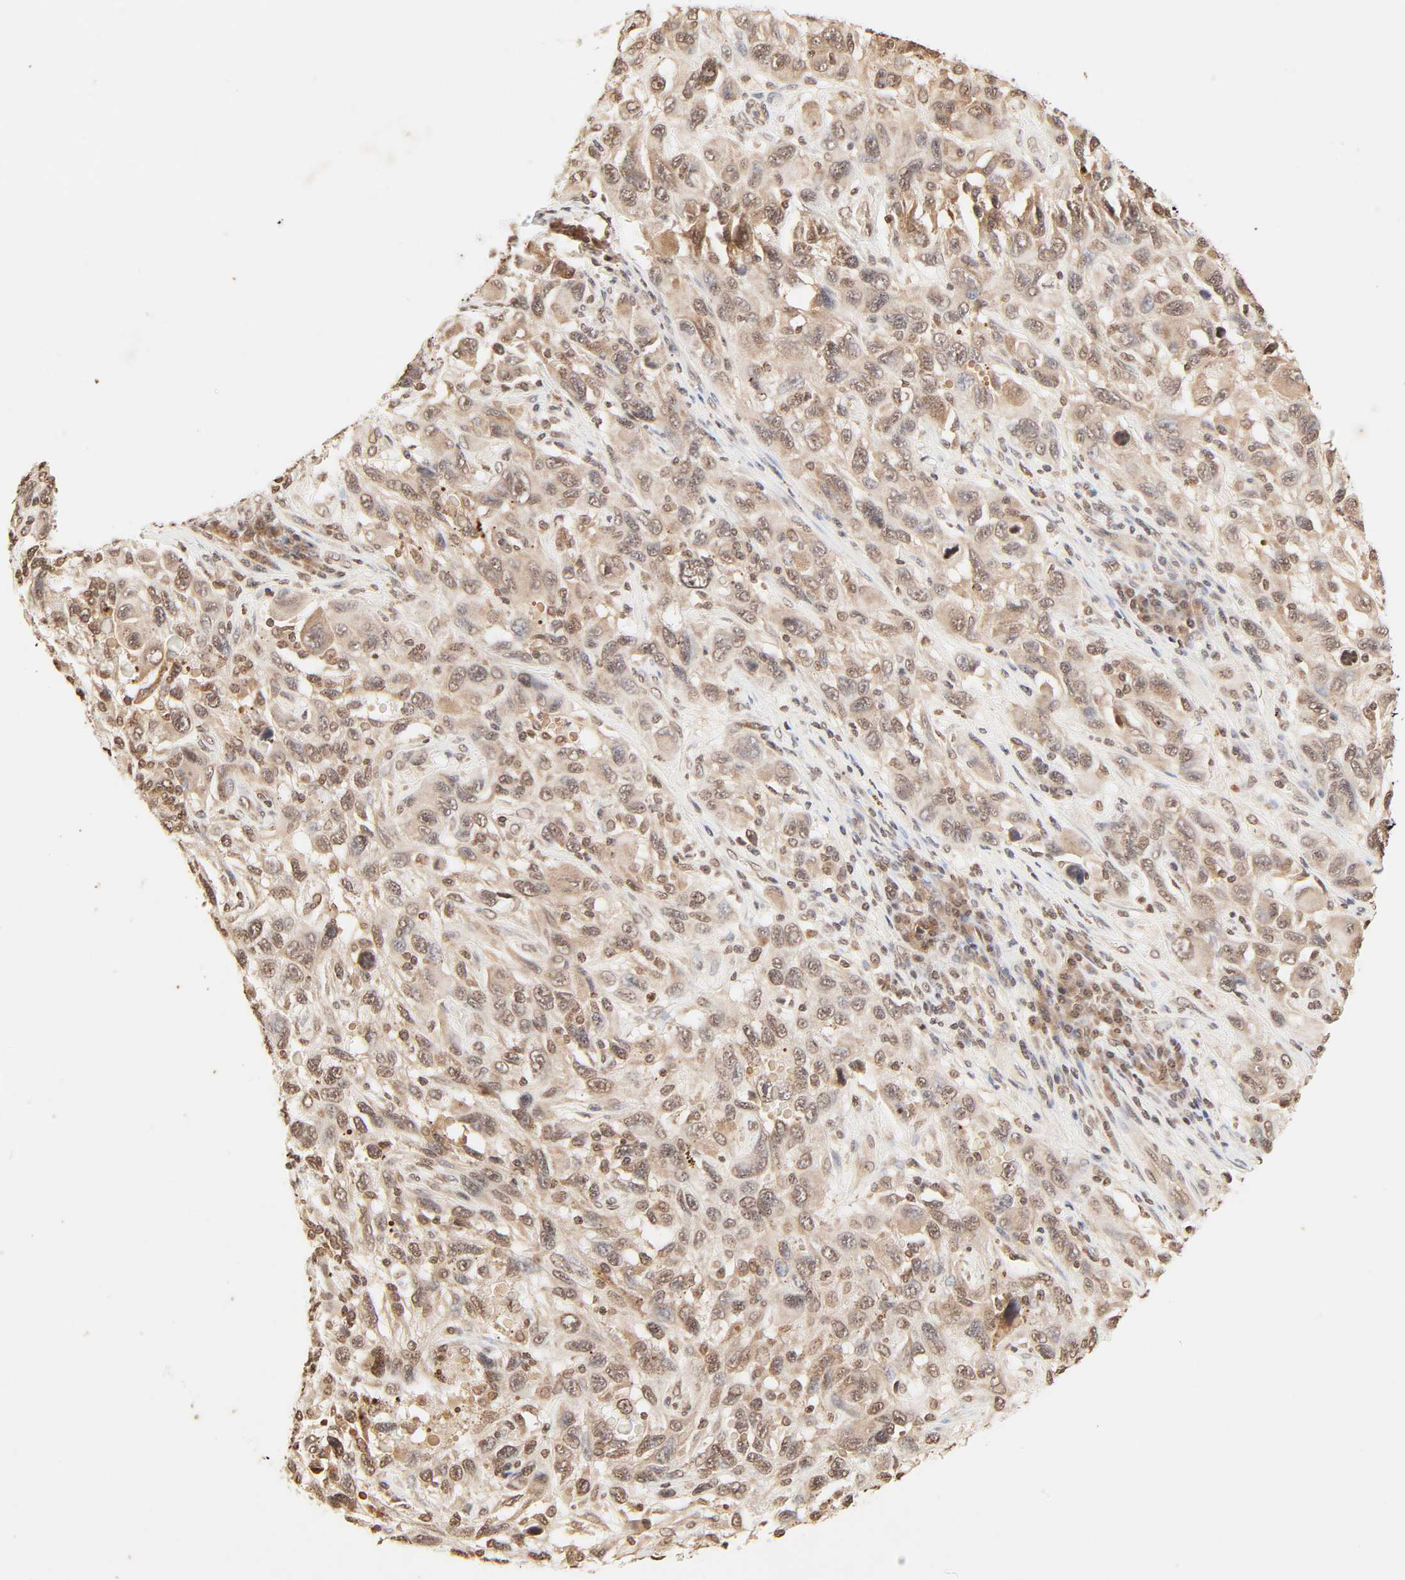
{"staining": {"intensity": "moderate", "quantity": ">75%", "location": "cytoplasmic/membranous,nuclear"}, "tissue": "melanoma", "cell_type": "Tumor cells", "image_type": "cancer", "snomed": [{"axis": "morphology", "description": "Malignant melanoma, NOS"}, {"axis": "topography", "description": "Skin"}], "caption": "This histopathology image displays IHC staining of human malignant melanoma, with medium moderate cytoplasmic/membranous and nuclear positivity in approximately >75% of tumor cells.", "gene": "TBL1X", "patient": {"sex": "male", "age": 53}}